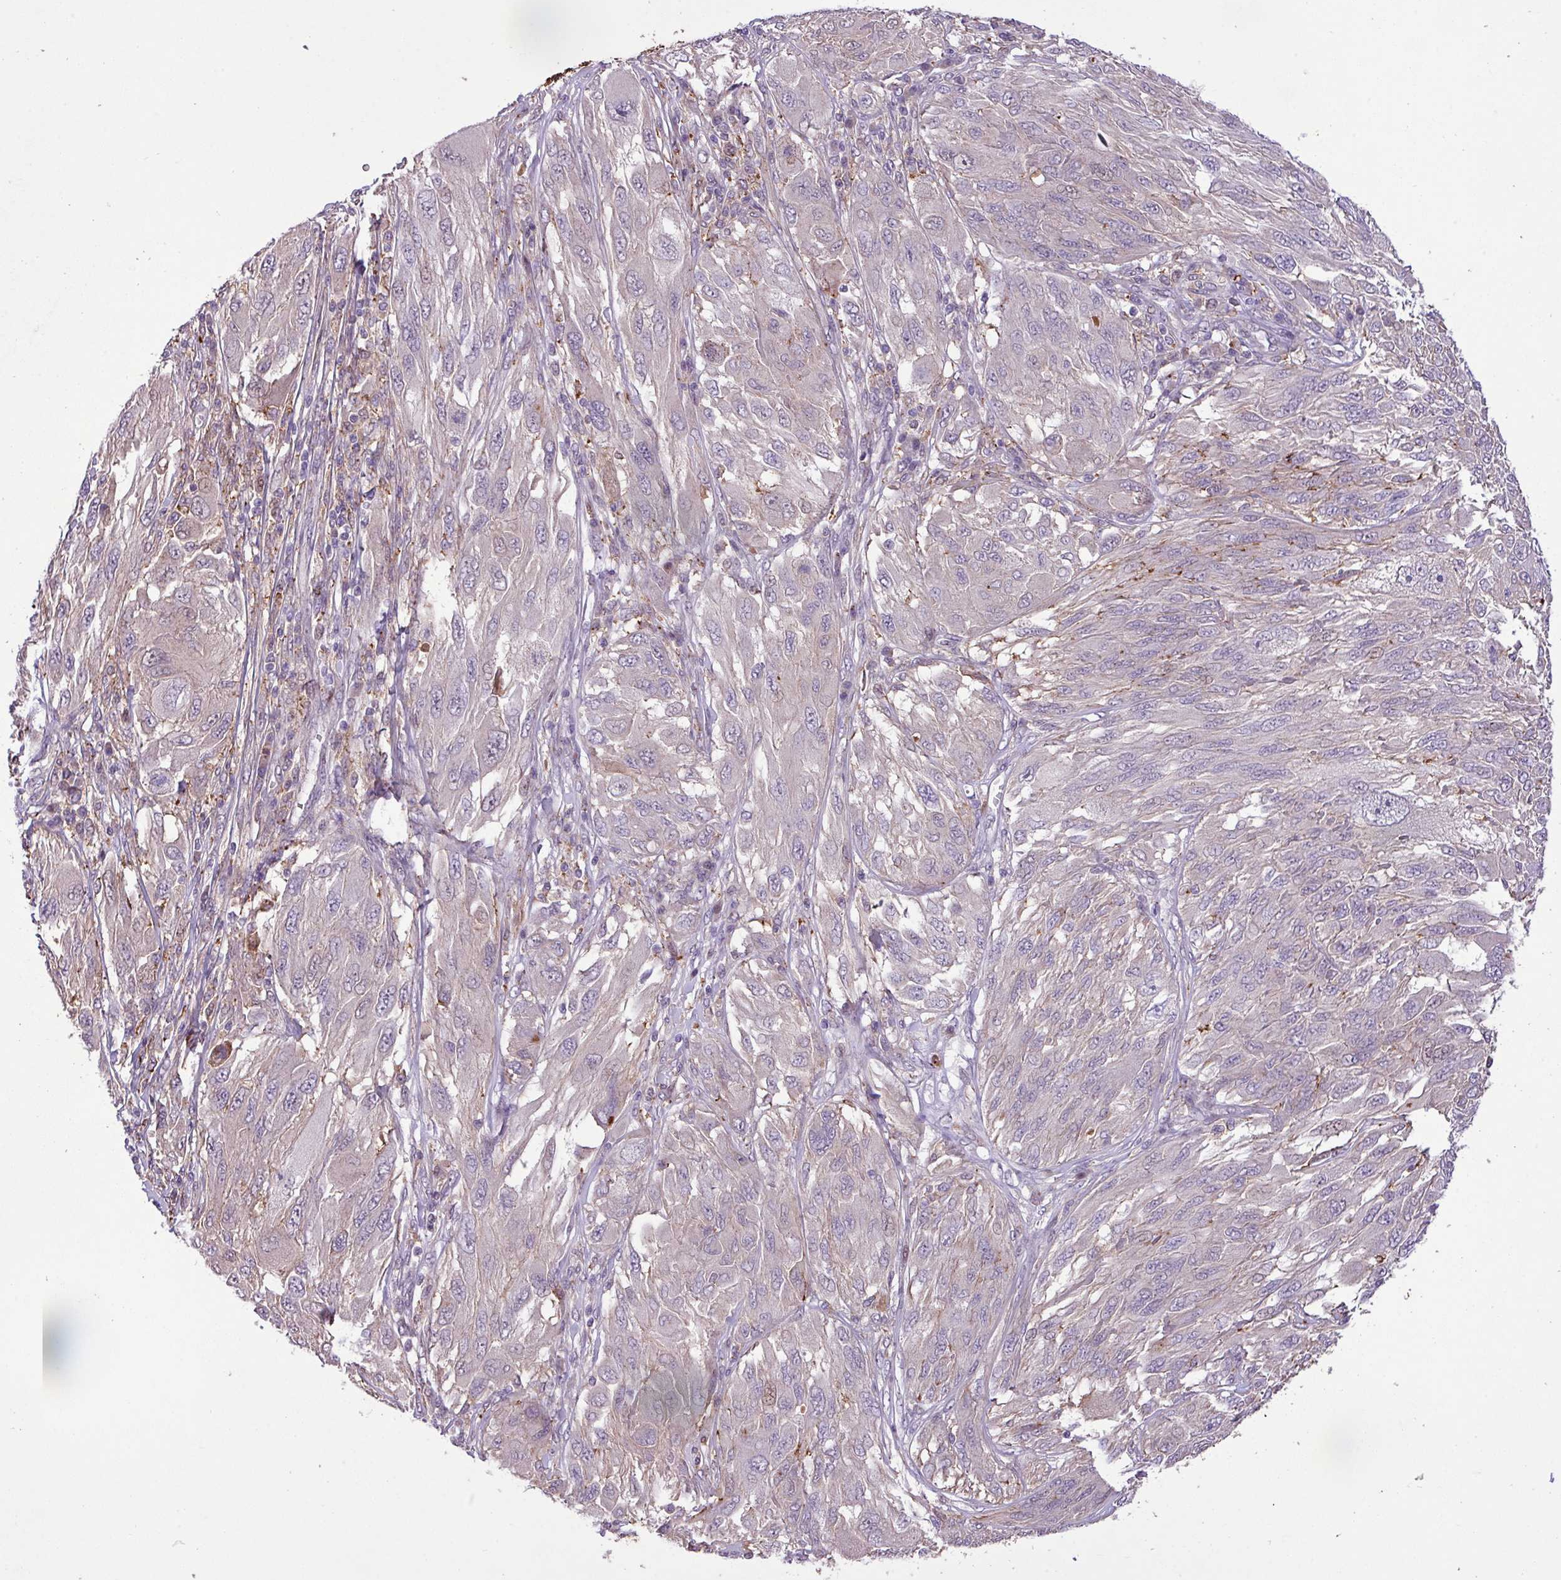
{"staining": {"intensity": "negative", "quantity": "none", "location": "none"}, "tissue": "melanoma", "cell_type": "Tumor cells", "image_type": "cancer", "snomed": [{"axis": "morphology", "description": "Malignant melanoma, NOS"}, {"axis": "topography", "description": "Skin"}], "caption": "Human melanoma stained for a protein using IHC reveals no expression in tumor cells.", "gene": "RPP25L", "patient": {"sex": "female", "age": 91}}